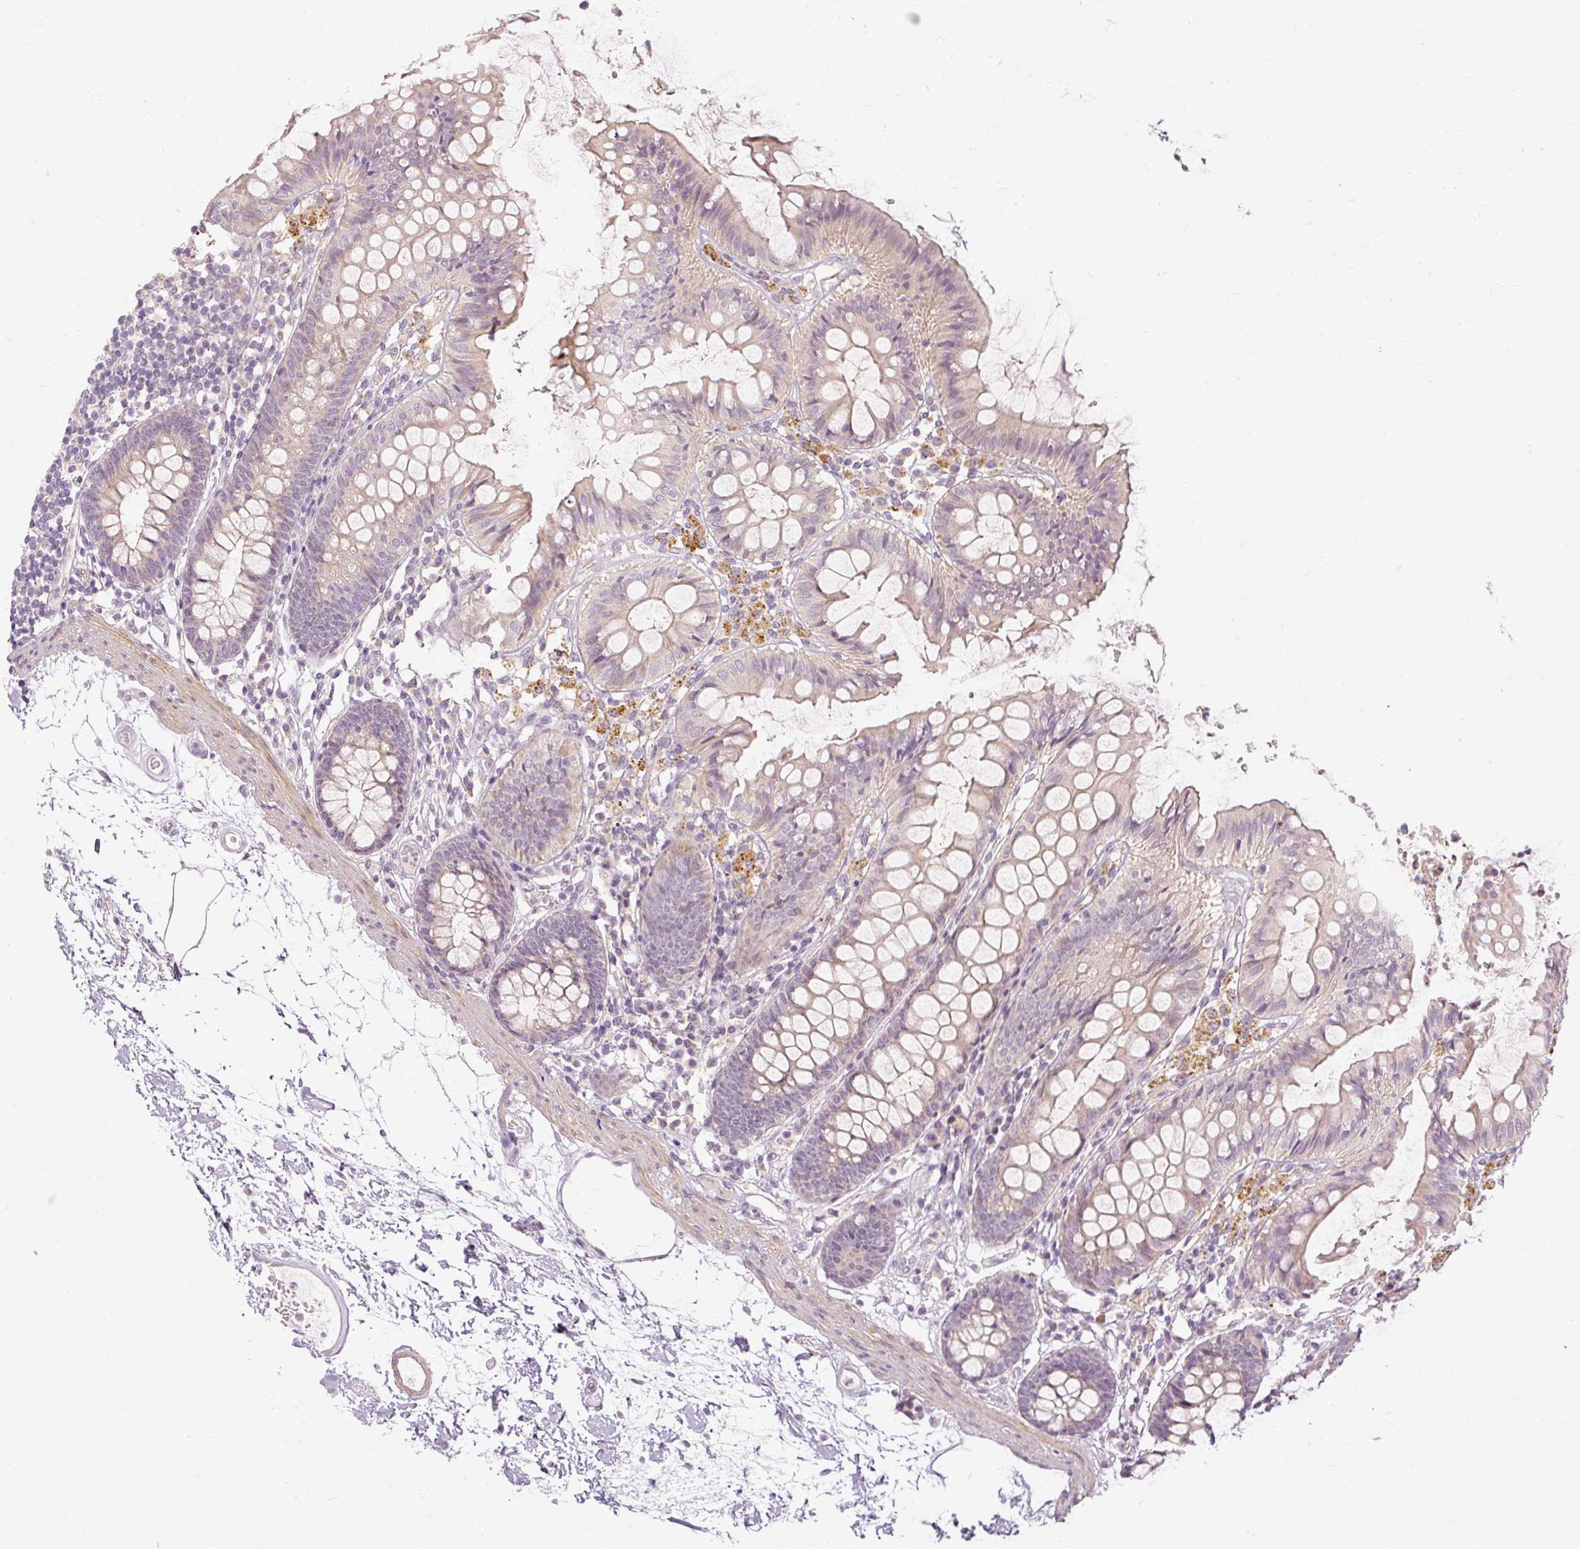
{"staining": {"intensity": "negative", "quantity": "none", "location": "none"}, "tissue": "colon", "cell_type": "Endothelial cells", "image_type": "normal", "snomed": [{"axis": "morphology", "description": "Normal tissue, NOS"}, {"axis": "topography", "description": "Colon"}], "caption": "The micrograph demonstrates no significant expression in endothelial cells of colon. (DAB immunohistochemistry visualized using brightfield microscopy, high magnification).", "gene": "CAPN3", "patient": {"sex": "female", "age": 84}}